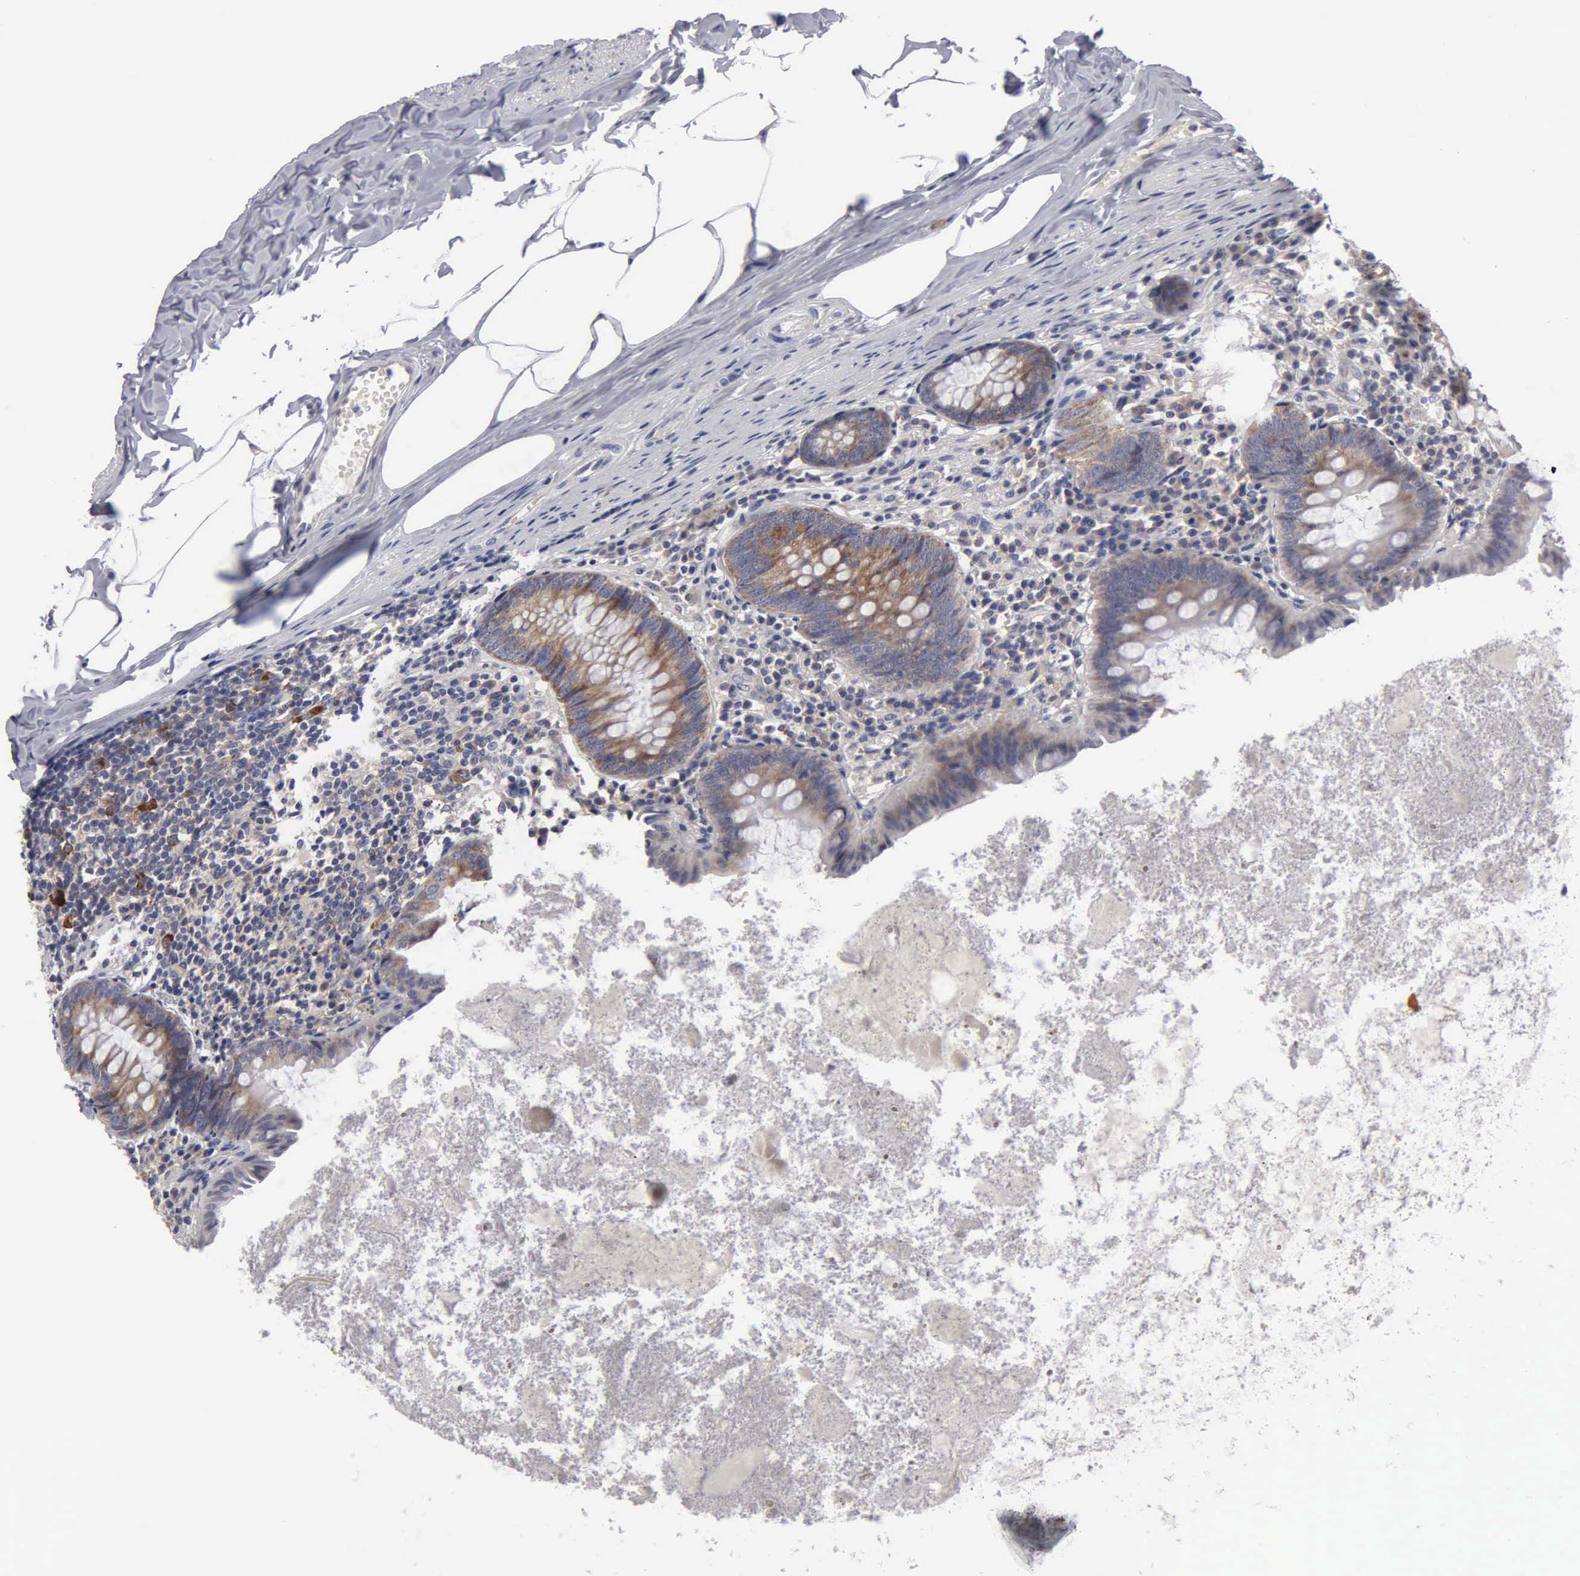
{"staining": {"intensity": "moderate", "quantity": "<25%", "location": "cytoplasmic/membranous"}, "tissue": "appendix", "cell_type": "Glandular cells", "image_type": "normal", "snomed": [{"axis": "morphology", "description": "Normal tissue, NOS"}, {"axis": "topography", "description": "Appendix"}], "caption": "Appendix stained with DAB (3,3'-diaminobenzidine) immunohistochemistry (IHC) exhibits low levels of moderate cytoplasmic/membranous positivity in about <25% of glandular cells. (Stains: DAB (3,3'-diaminobenzidine) in brown, nuclei in blue, Microscopy: brightfield microscopy at high magnification).", "gene": "TXLNG", "patient": {"sex": "female", "age": 82}}